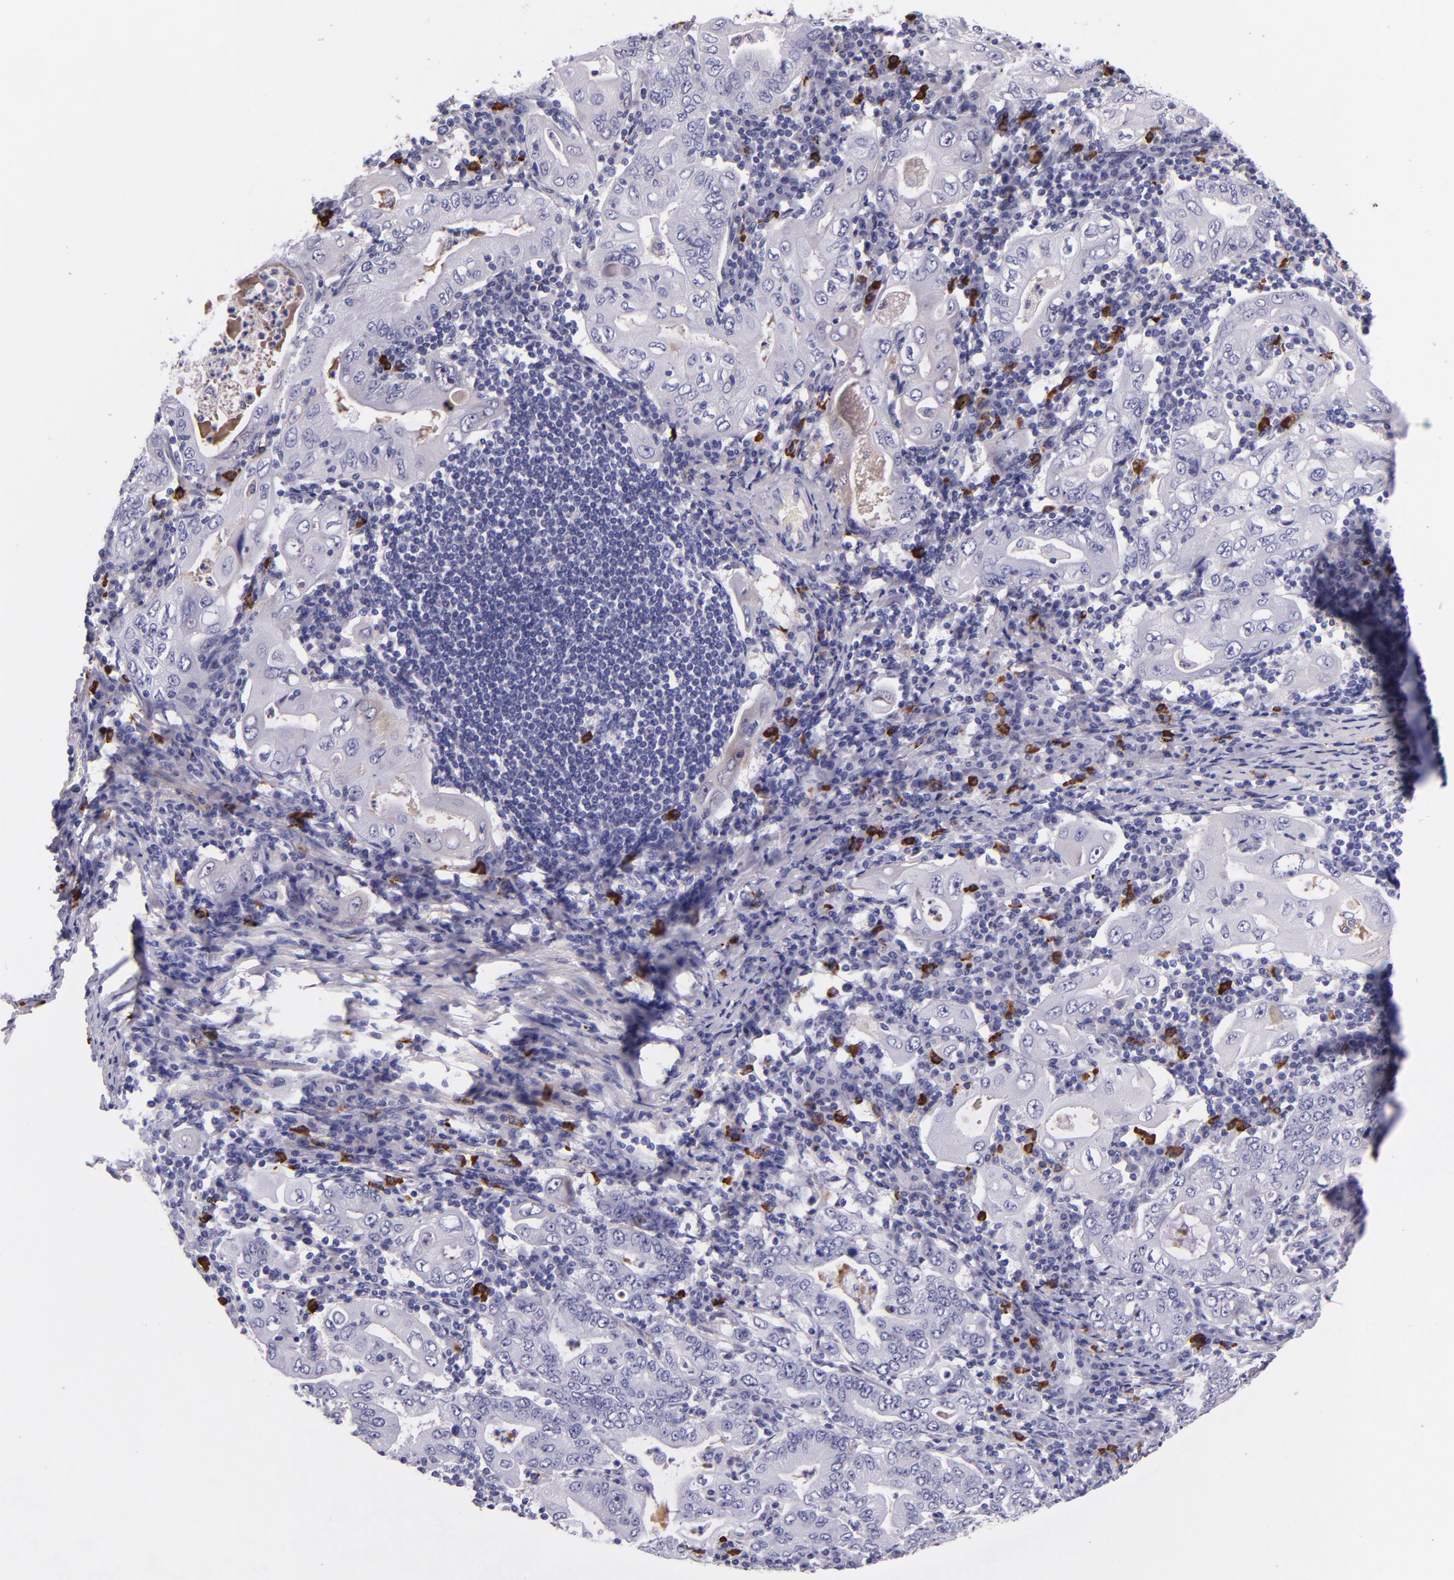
{"staining": {"intensity": "negative", "quantity": "none", "location": "none"}, "tissue": "stomach cancer", "cell_type": "Tumor cells", "image_type": "cancer", "snomed": [{"axis": "morphology", "description": "Normal tissue, NOS"}, {"axis": "morphology", "description": "Adenocarcinoma, NOS"}, {"axis": "topography", "description": "Esophagus"}, {"axis": "topography", "description": "Stomach, upper"}, {"axis": "topography", "description": "Peripheral nerve tissue"}], "caption": "Immunohistochemistry photomicrograph of stomach cancer (adenocarcinoma) stained for a protein (brown), which displays no expression in tumor cells.", "gene": "KNG1", "patient": {"sex": "male", "age": 62}}